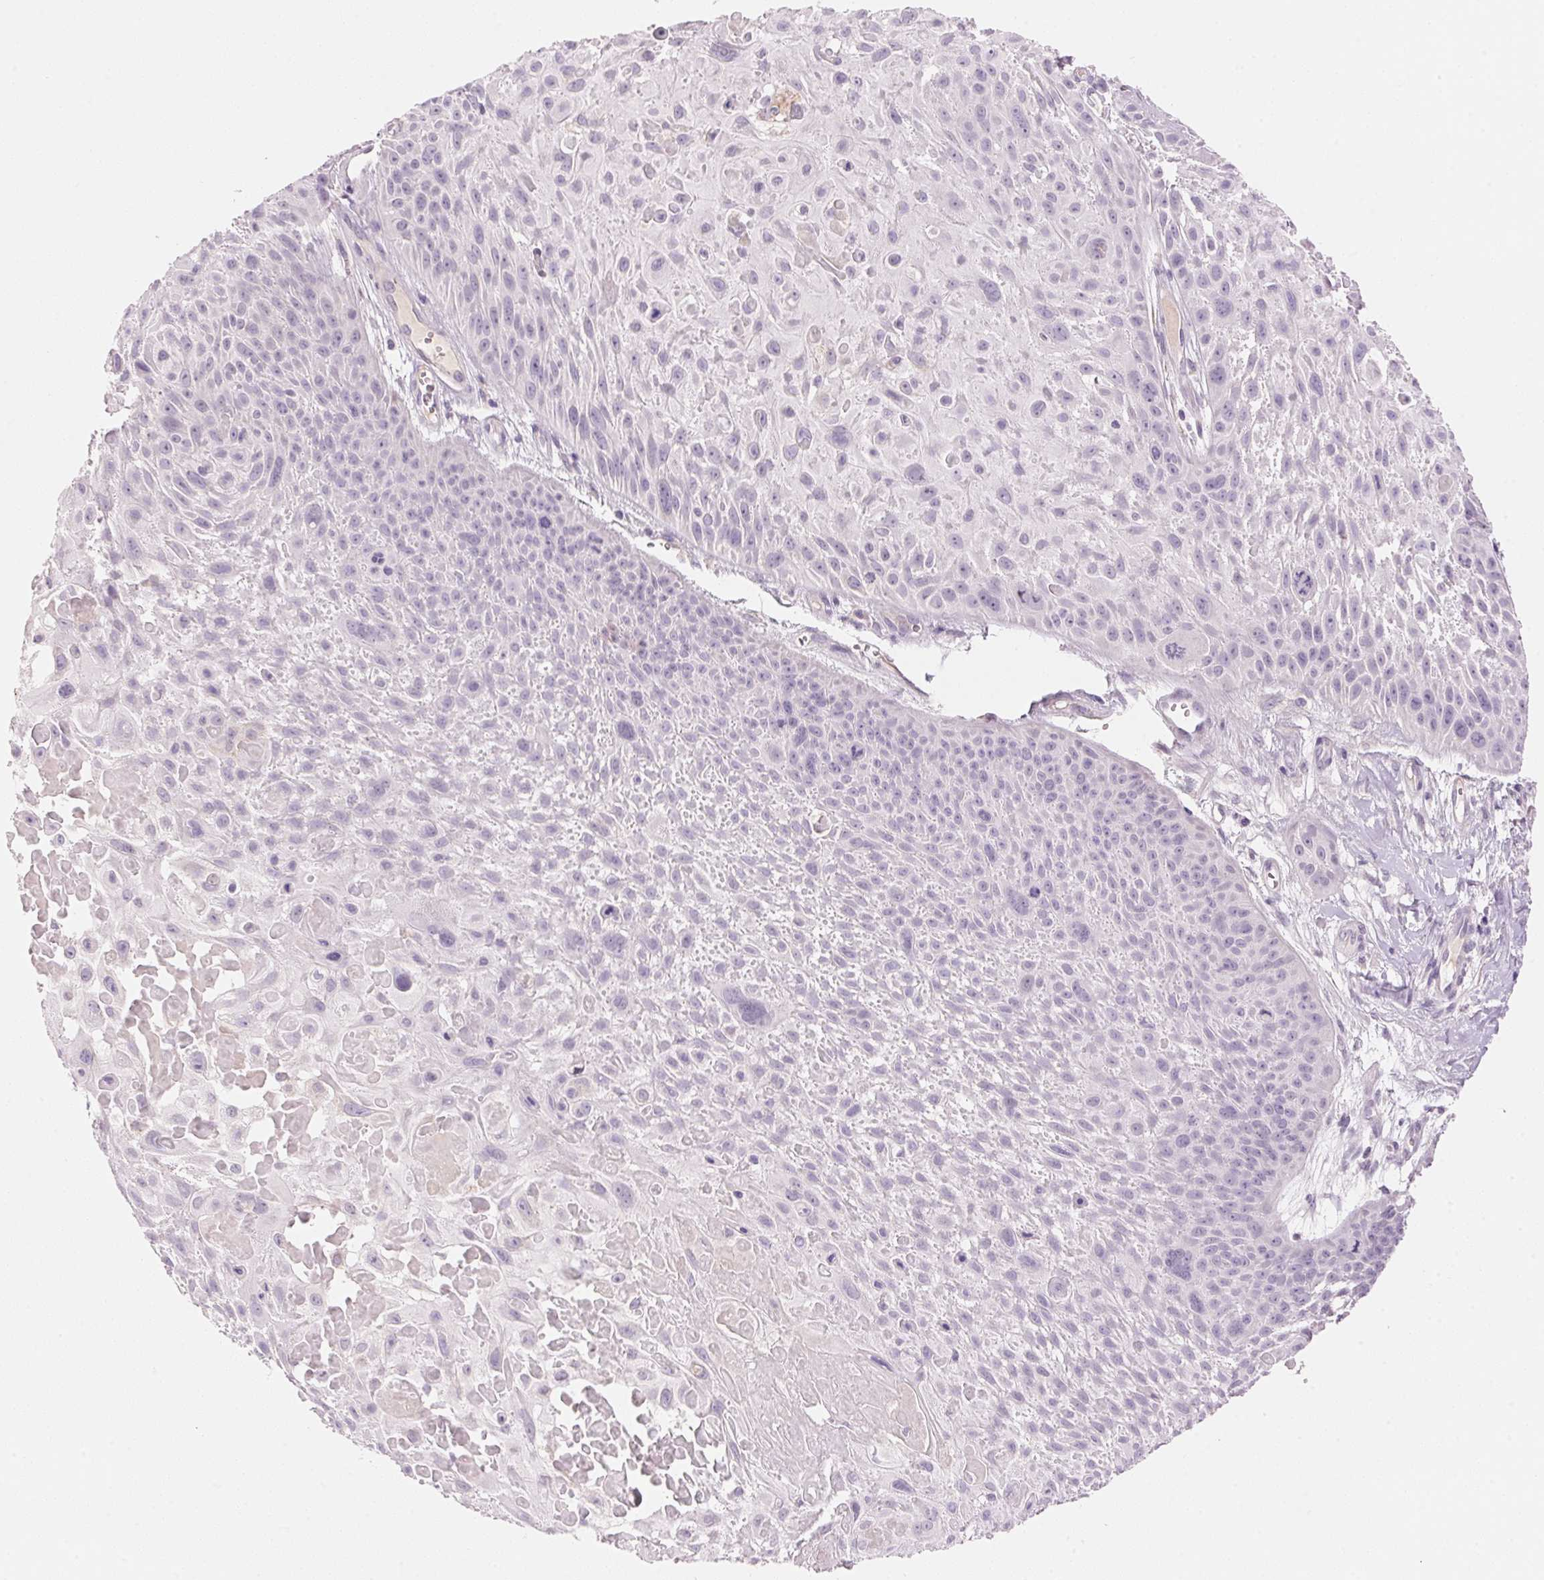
{"staining": {"intensity": "negative", "quantity": "none", "location": "none"}, "tissue": "skin cancer", "cell_type": "Tumor cells", "image_type": "cancer", "snomed": [{"axis": "morphology", "description": "Squamous cell carcinoma, NOS"}, {"axis": "topography", "description": "Skin"}, {"axis": "topography", "description": "Anal"}], "caption": "Skin cancer (squamous cell carcinoma) was stained to show a protein in brown. There is no significant positivity in tumor cells.", "gene": "CYP11B1", "patient": {"sex": "female", "age": 75}}